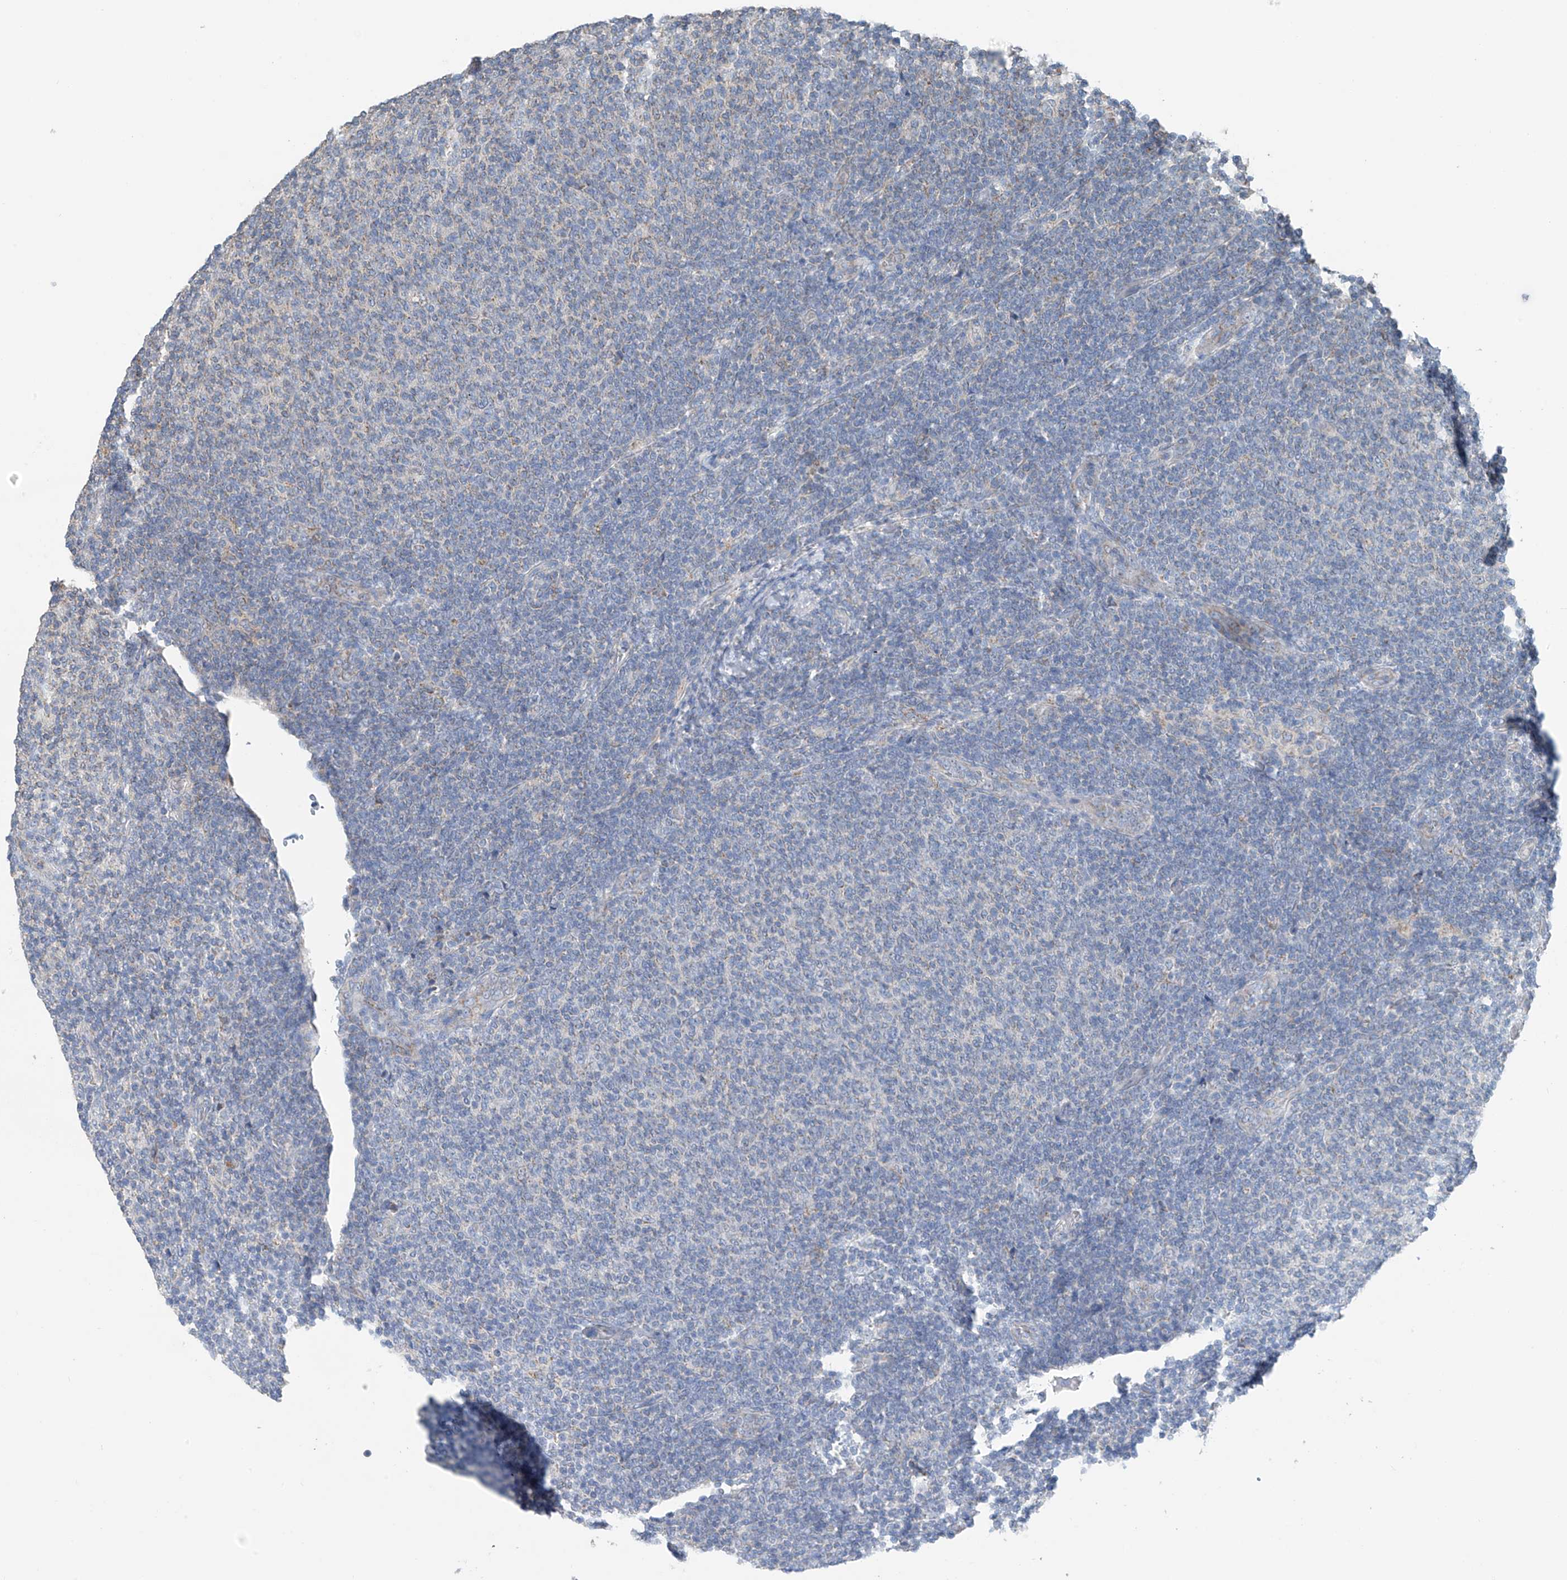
{"staining": {"intensity": "negative", "quantity": "none", "location": "none"}, "tissue": "lymphoma", "cell_type": "Tumor cells", "image_type": "cancer", "snomed": [{"axis": "morphology", "description": "Malignant lymphoma, non-Hodgkin's type, Low grade"}, {"axis": "topography", "description": "Lymph node"}], "caption": "Immunohistochemistry histopathology image of human malignant lymphoma, non-Hodgkin's type (low-grade) stained for a protein (brown), which displays no staining in tumor cells. Nuclei are stained in blue.", "gene": "SYN3", "patient": {"sex": "male", "age": 66}}